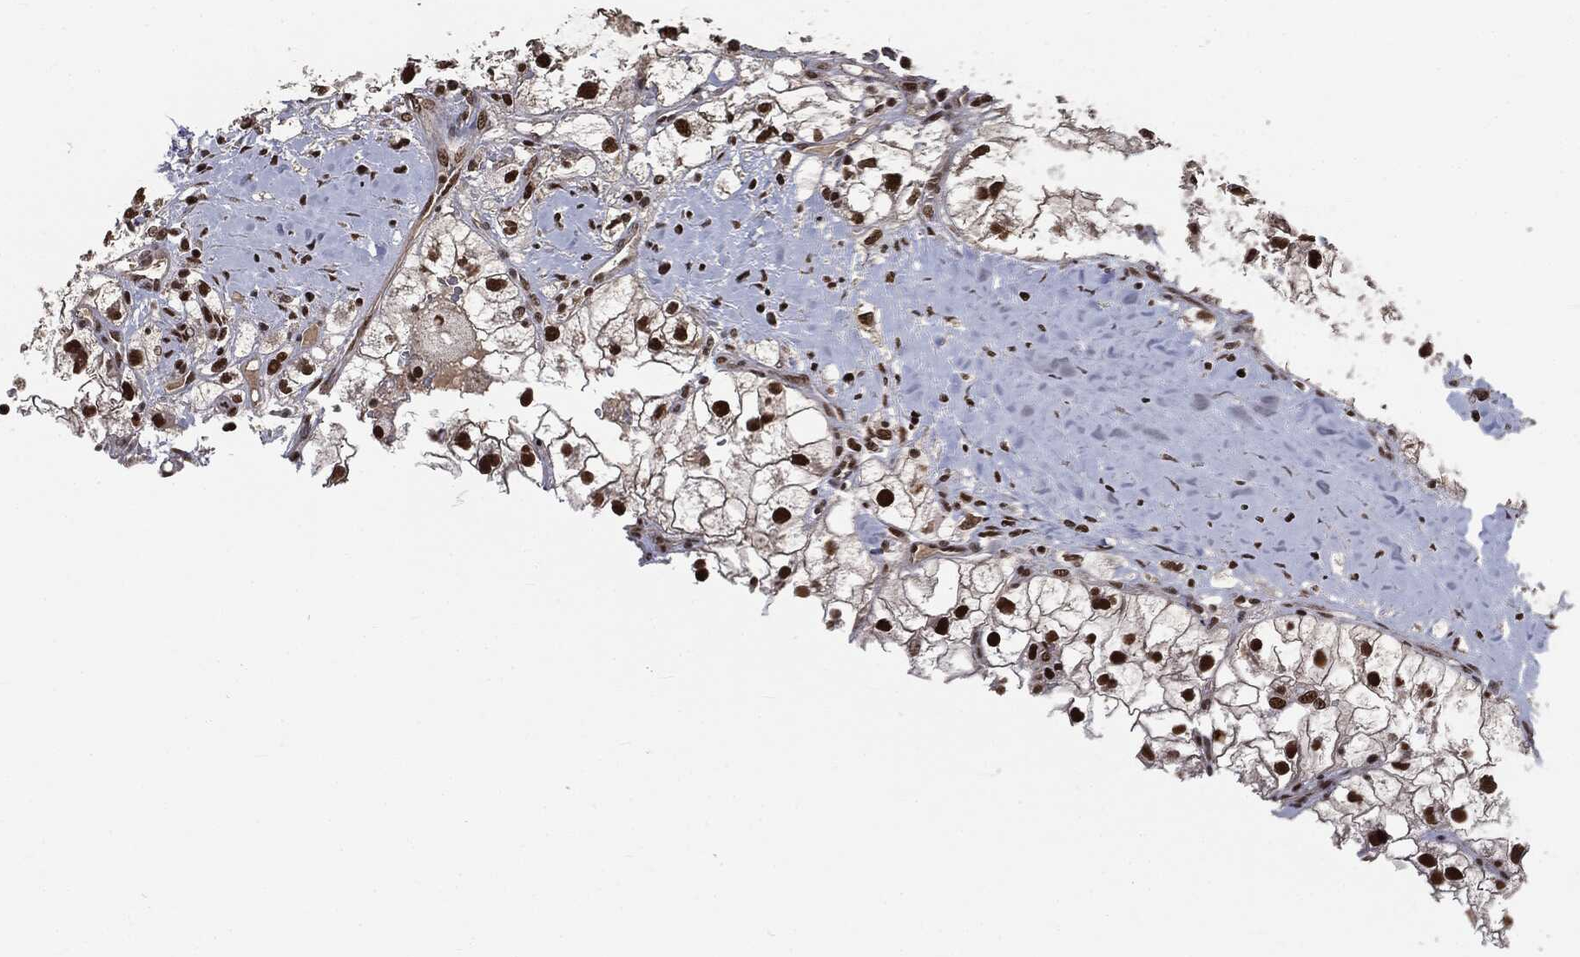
{"staining": {"intensity": "strong", "quantity": ">75%", "location": "nuclear"}, "tissue": "renal cancer", "cell_type": "Tumor cells", "image_type": "cancer", "snomed": [{"axis": "morphology", "description": "Adenocarcinoma, NOS"}, {"axis": "topography", "description": "Kidney"}], "caption": "This is a histology image of immunohistochemistry (IHC) staining of renal adenocarcinoma, which shows strong positivity in the nuclear of tumor cells.", "gene": "DPH2", "patient": {"sex": "male", "age": 59}}